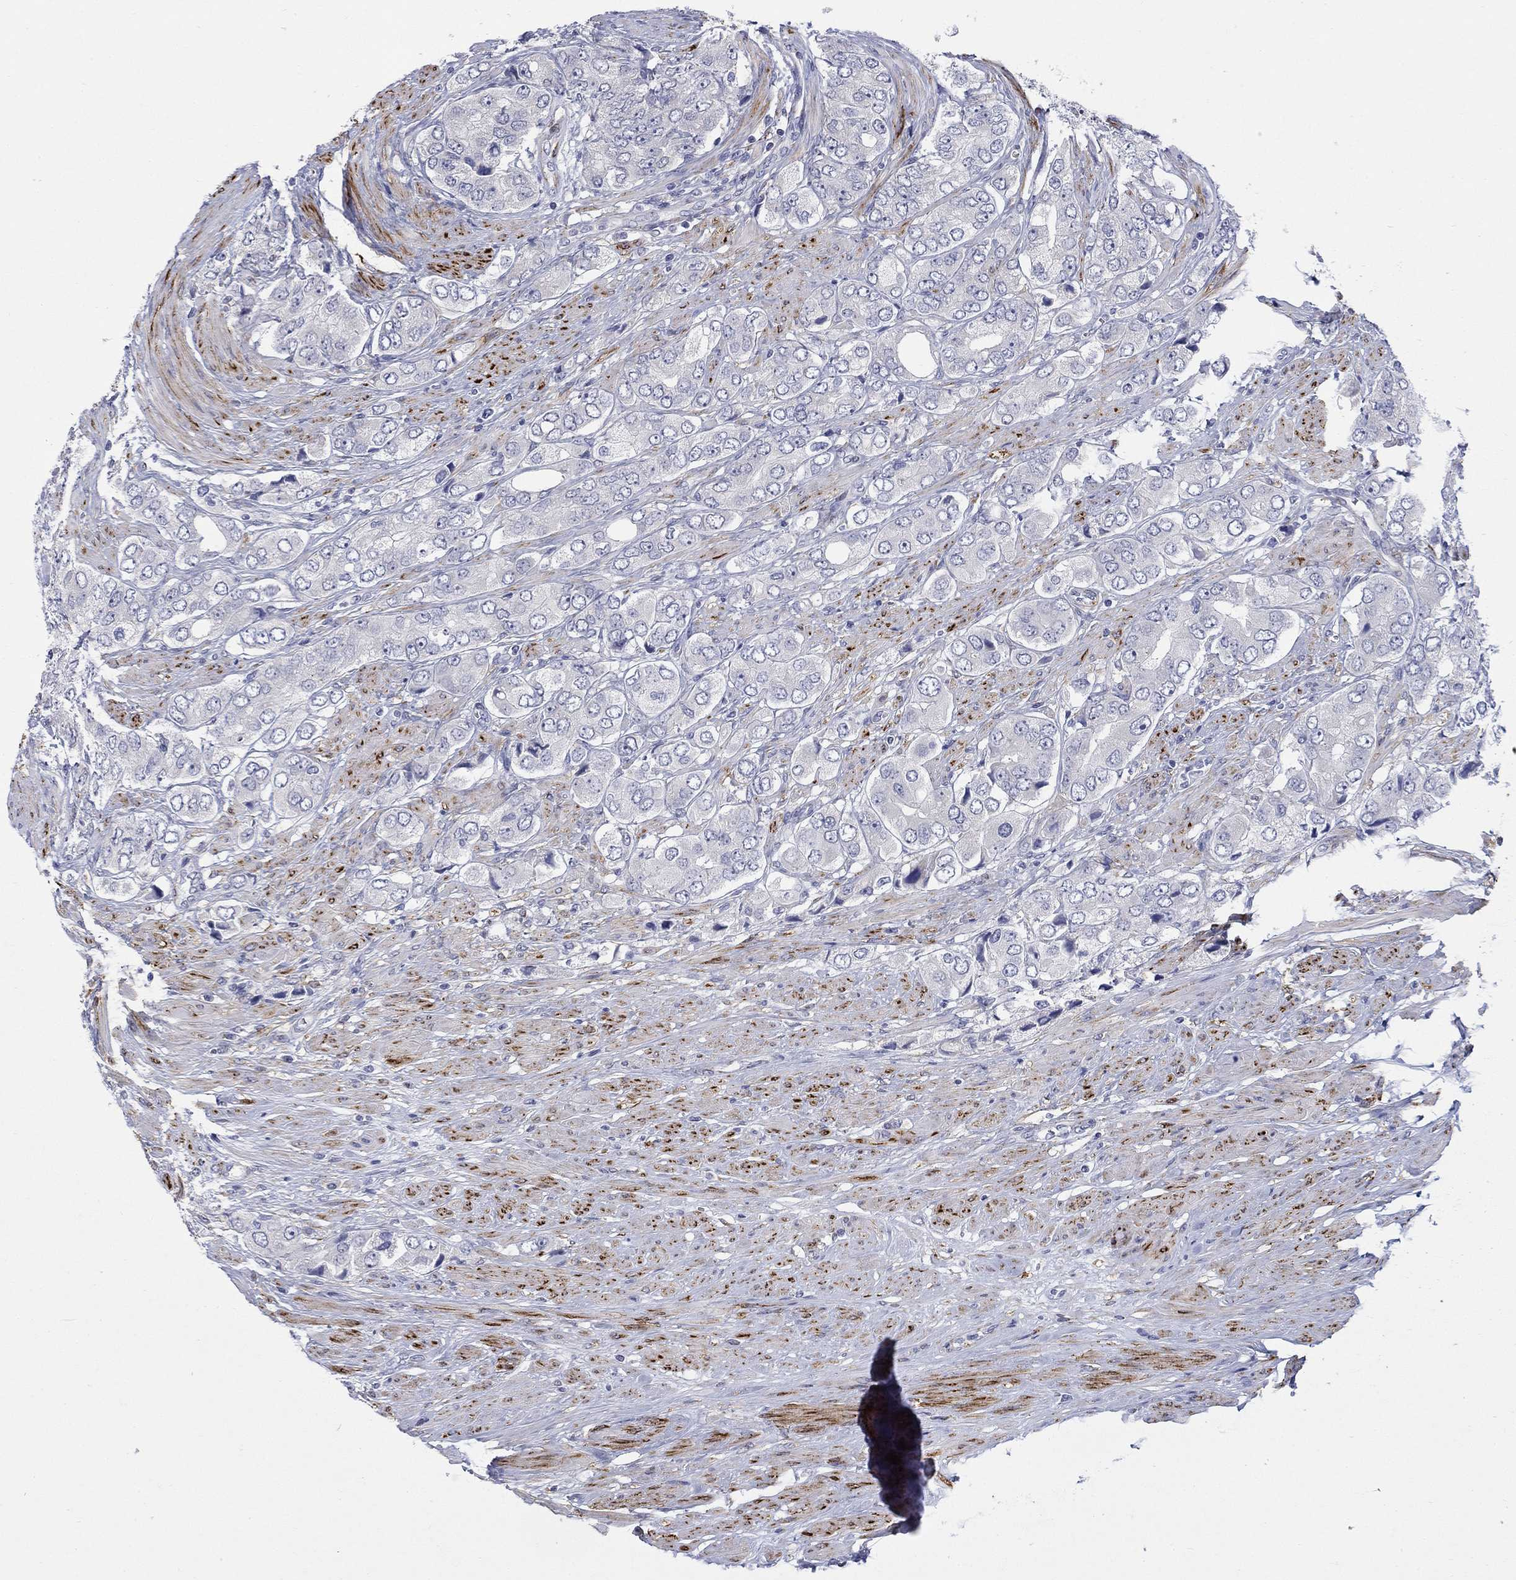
{"staining": {"intensity": "negative", "quantity": "none", "location": "none"}, "tissue": "prostate cancer", "cell_type": "Tumor cells", "image_type": "cancer", "snomed": [{"axis": "morphology", "description": "Adenocarcinoma, Low grade"}, {"axis": "topography", "description": "Prostate"}], "caption": "Adenocarcinoma (low-grade) (prostate) was stained to show a protein in brown. There is no significant expression in tumor cells. (Stains: DAB (3,3'-diaminobenzidine) immunohistochemistry with hematoxylin counter stain, Microscopy: brightfield microscopy at high magnification).", "gene": "PTPRZ1", "patient": {"sex": "male", "age": 69}}